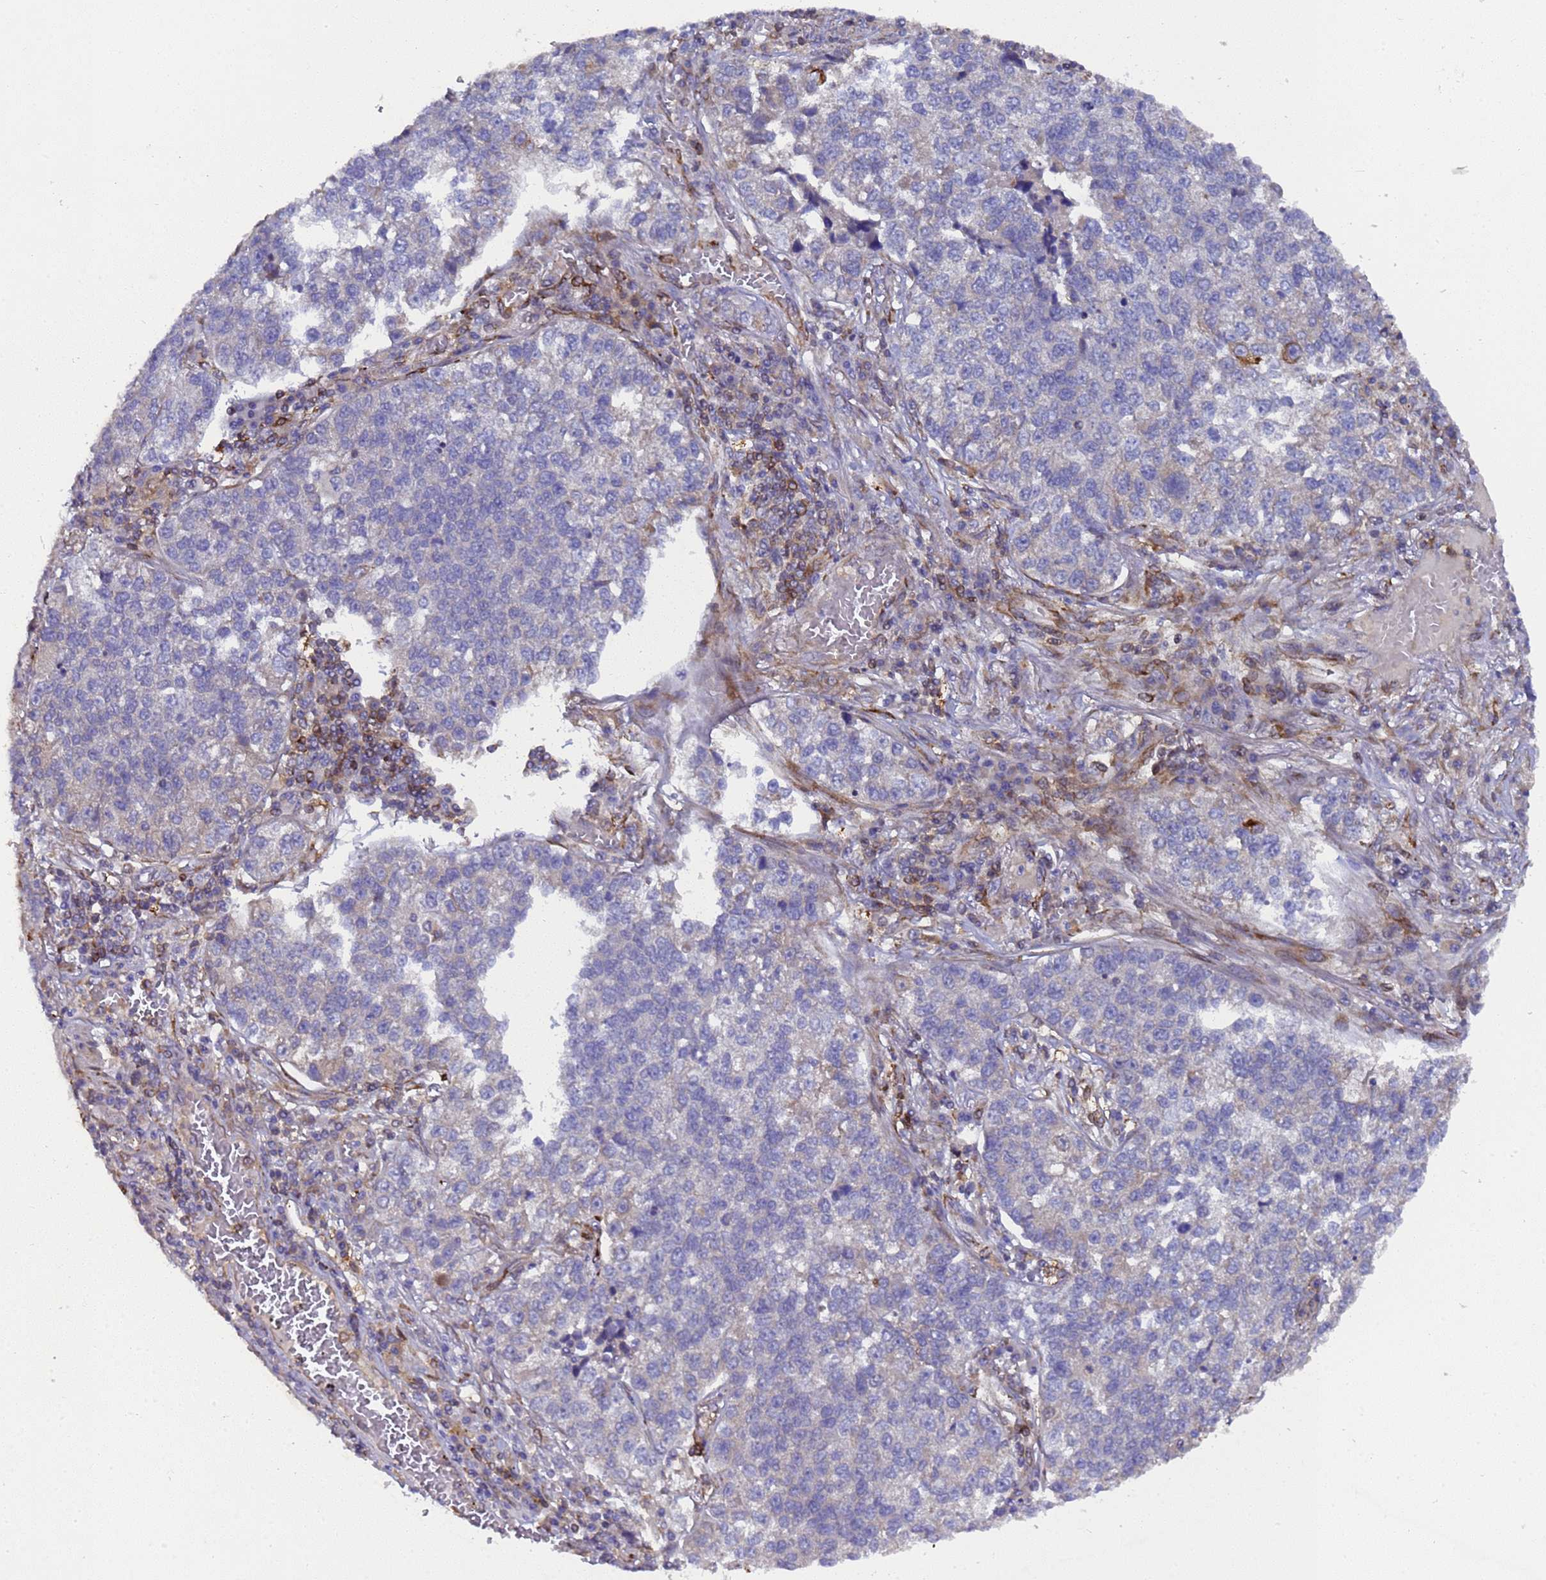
{"staining": {"intensity": "negative", "quantity": "none", "location": "none"}, "tissue": "lung cancer", "cell_type": "Tumor cells", "image_type": "cancer", "snomed": [{"axis": "morphology", "description": "Adenocarcinoma, NOS"}, {"axis": "topography", "description": "Lung"}], "caption": "Adenocarcinoma (lung) stained for a protein using immunohistochemistry reveals no positivity tumor cells.", "gene": "MOCS1", "patient": {"sex": "male", "age": 49}}